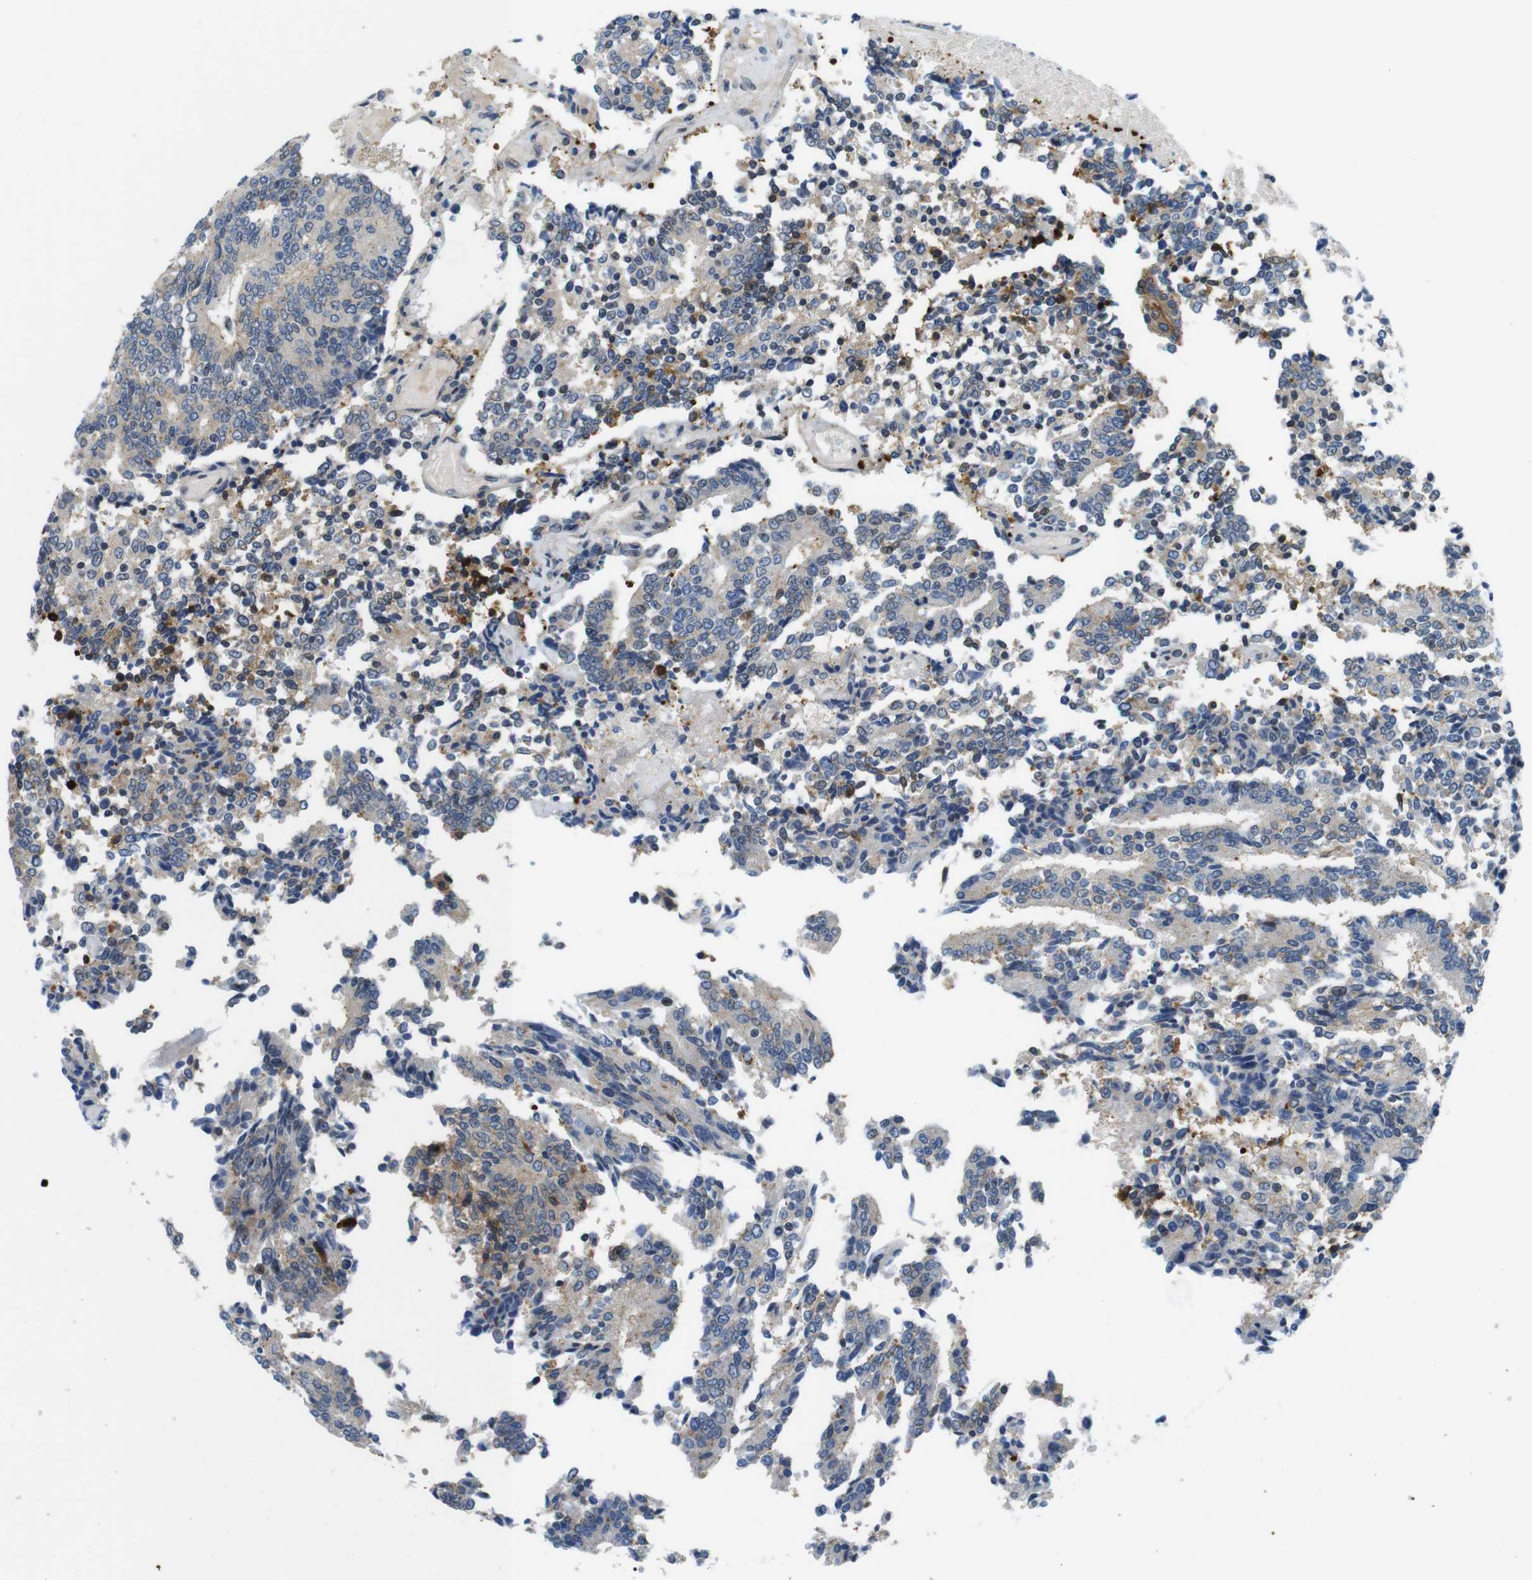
{"staining": {"intensity": "weak", "quantity": "<25%", "location": "cytoplasmic/membranous"}, "tissue": "prostate cancer", "cell_type": "Tumor cells", "image_type": "cancer", "snomed": [{"axis": "morphology", "description": "Normal tissue, NOS"}, {"axis": "morphology", "description": "Adenocarcinoma, High grade"}, {"axis": "topography", "description": "Prostate"}, {"axis": "topography", "description": "Seminal veicle"}], "caption": "IHC of human prostate cancer reveals no staining in tumor cells.", "gene": "ZDHHC3", "patient": {"sex": "male", "age": 55}}